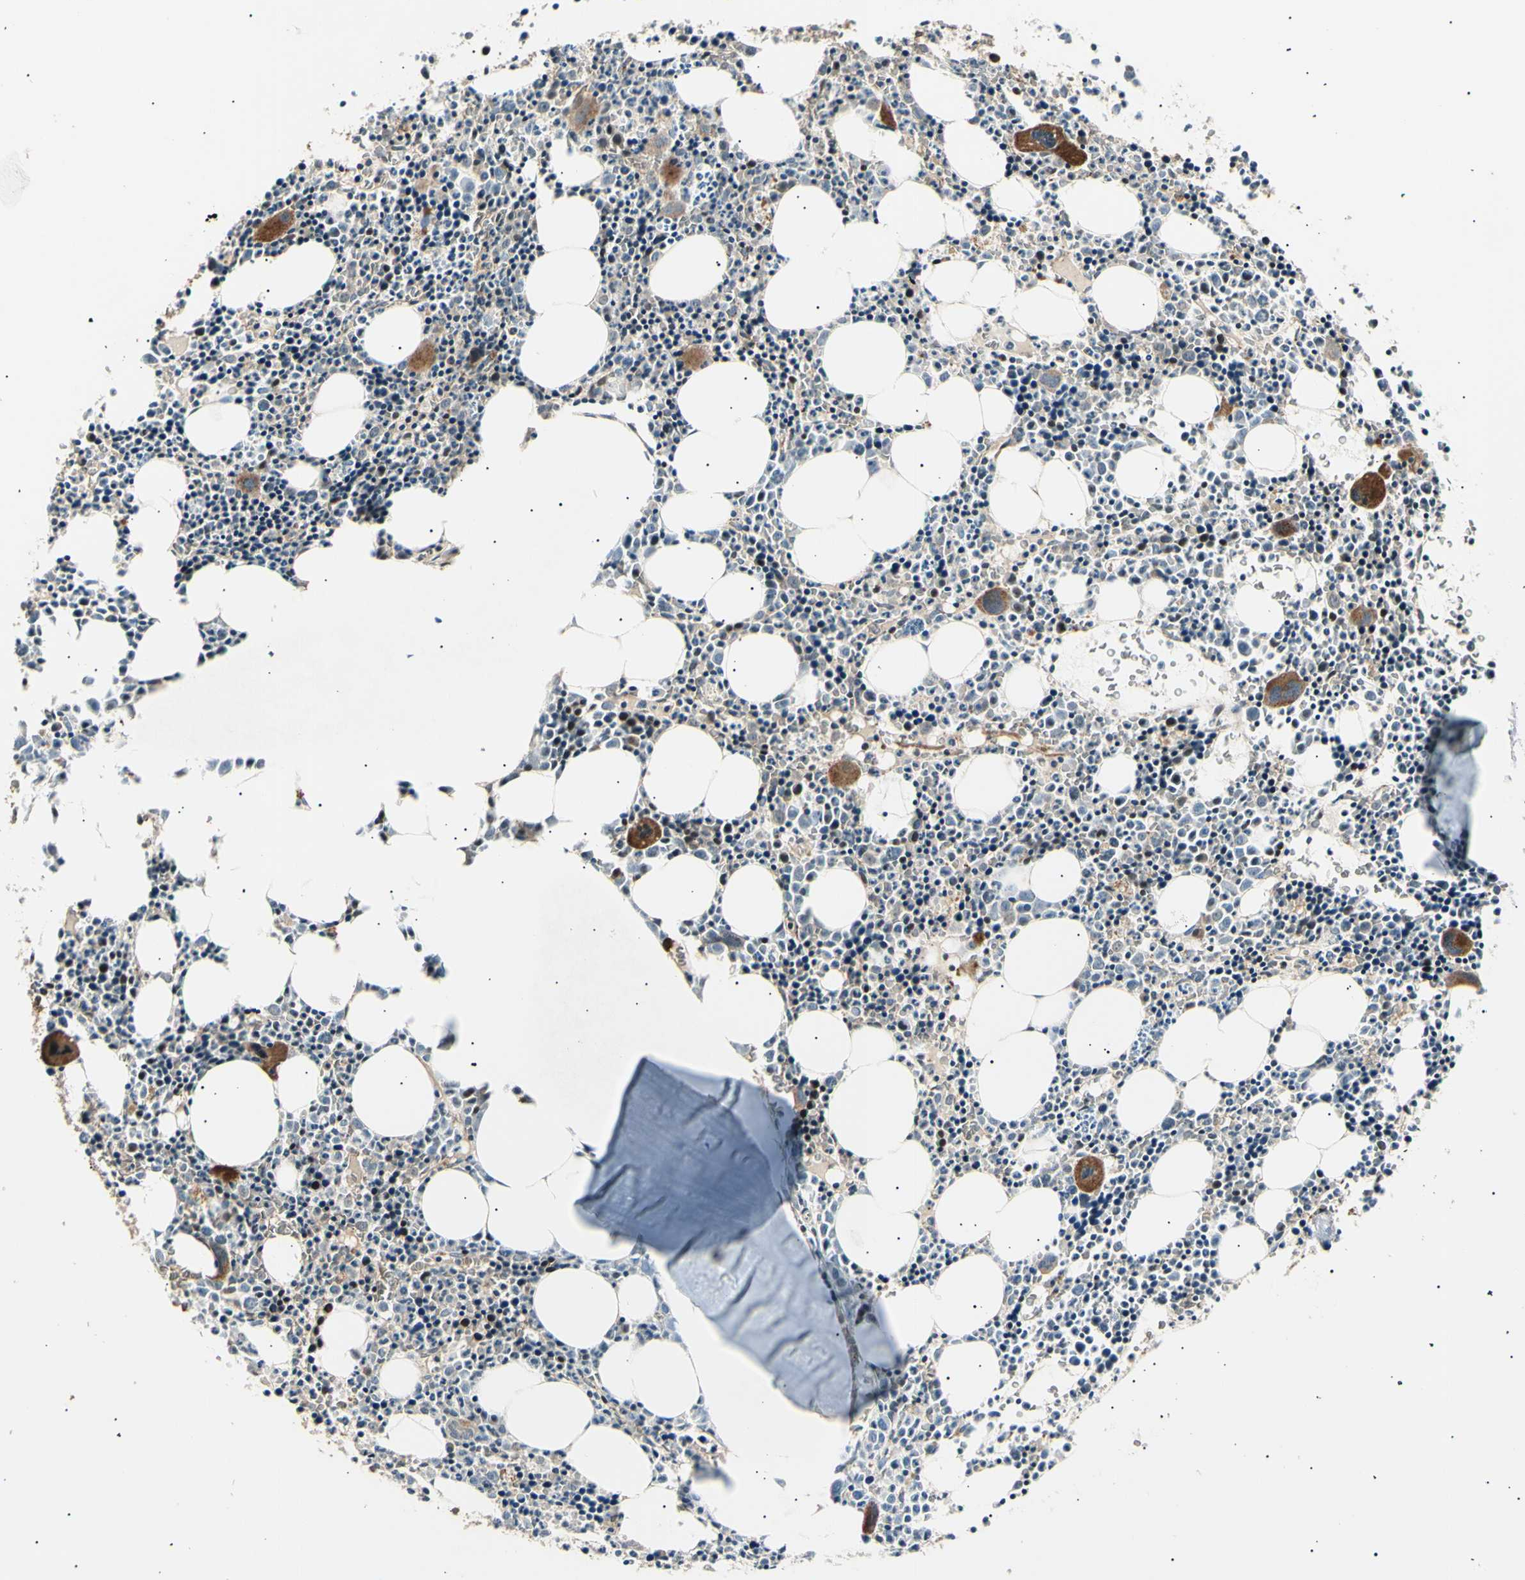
{"staining": {"intensity": "moderate", "quantity": "25%-75%", "location": "cytoplasmic/membranous"}, "tissue": "bone marrow", "cell_type": "Hematopoietic cells", "image_type": "normal", "snomed": [{"axis": "morphology", "description": "Normal tissue, NOS"}, {"axis": "morphology", "description": "Inflammation, NOS"}, {"axis": "topography", "description": "Bone marrow"}], "caption": "A brown stain shows moderate cytoplasmic/membranous staining of a protein in hematopoietic cells of normal bone marrow. The staining is performed using DAB (3,3'-diaminobenzidine) brown chromogen to label protein expression. The nuclei are counter-stained blue using hematoxylin.", "gene": "NUAK2", "patient": {"sex": "female", "age": 17}}